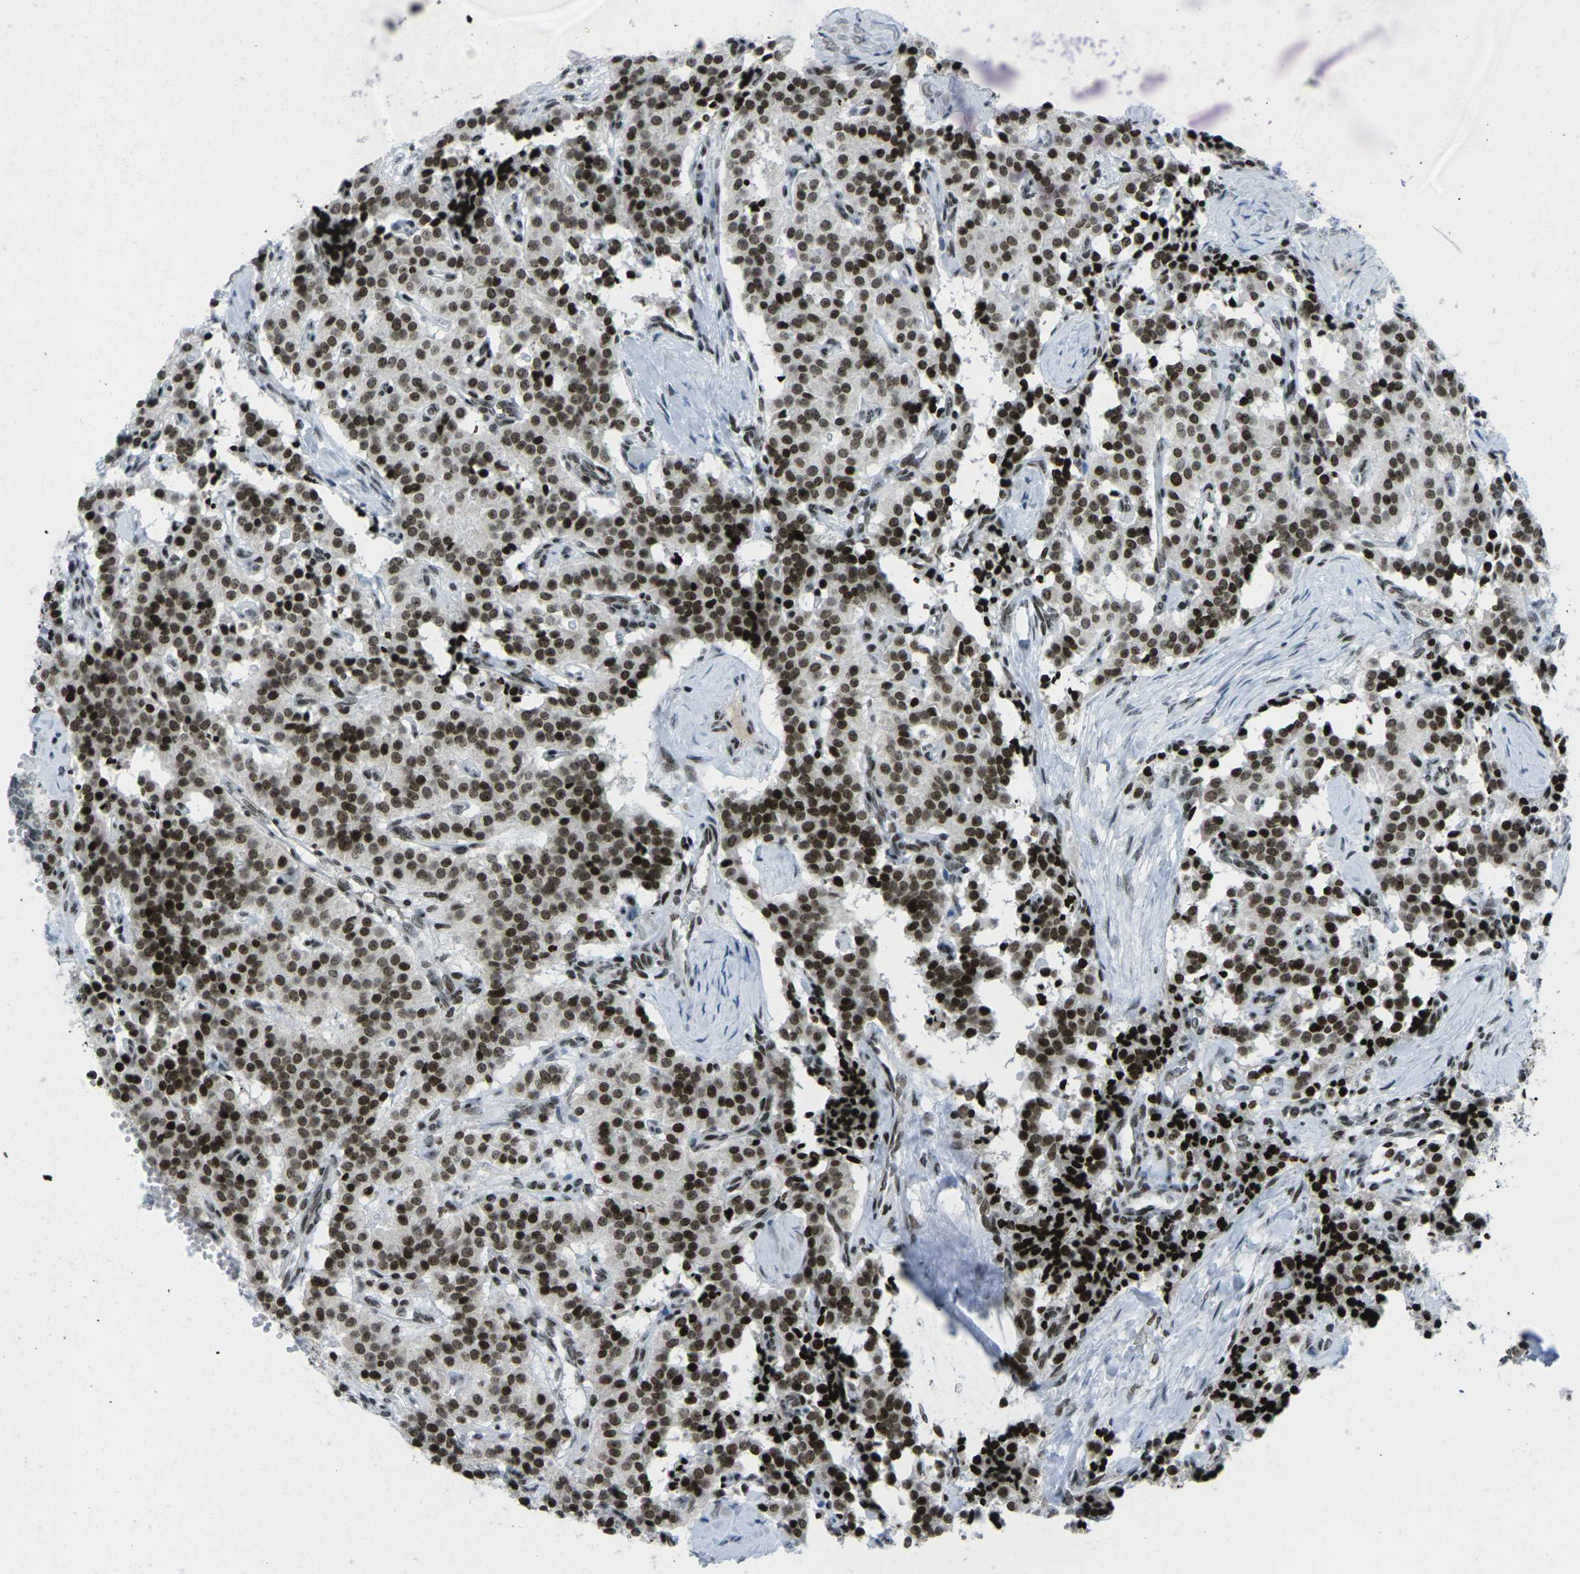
{"staining": {"intensity": "strong", "quantity": ">75%", "location": "nuclear"}, "tissue": "carcinoid", "cell_type": "Tumor cells", "image_type": "cancer", "snomed": [{"axis": "morphology", "description": "Carcinoid, malignant, NOS"}, {"axis": "topography", "description": "Lung"}], "caption": "Tumor cells exhibit high levels of strong nuclear expression in approximately >75% of cells in human carcinoid.", "gene": "EME1", "patient": {"sex": "male", "age": 30}}